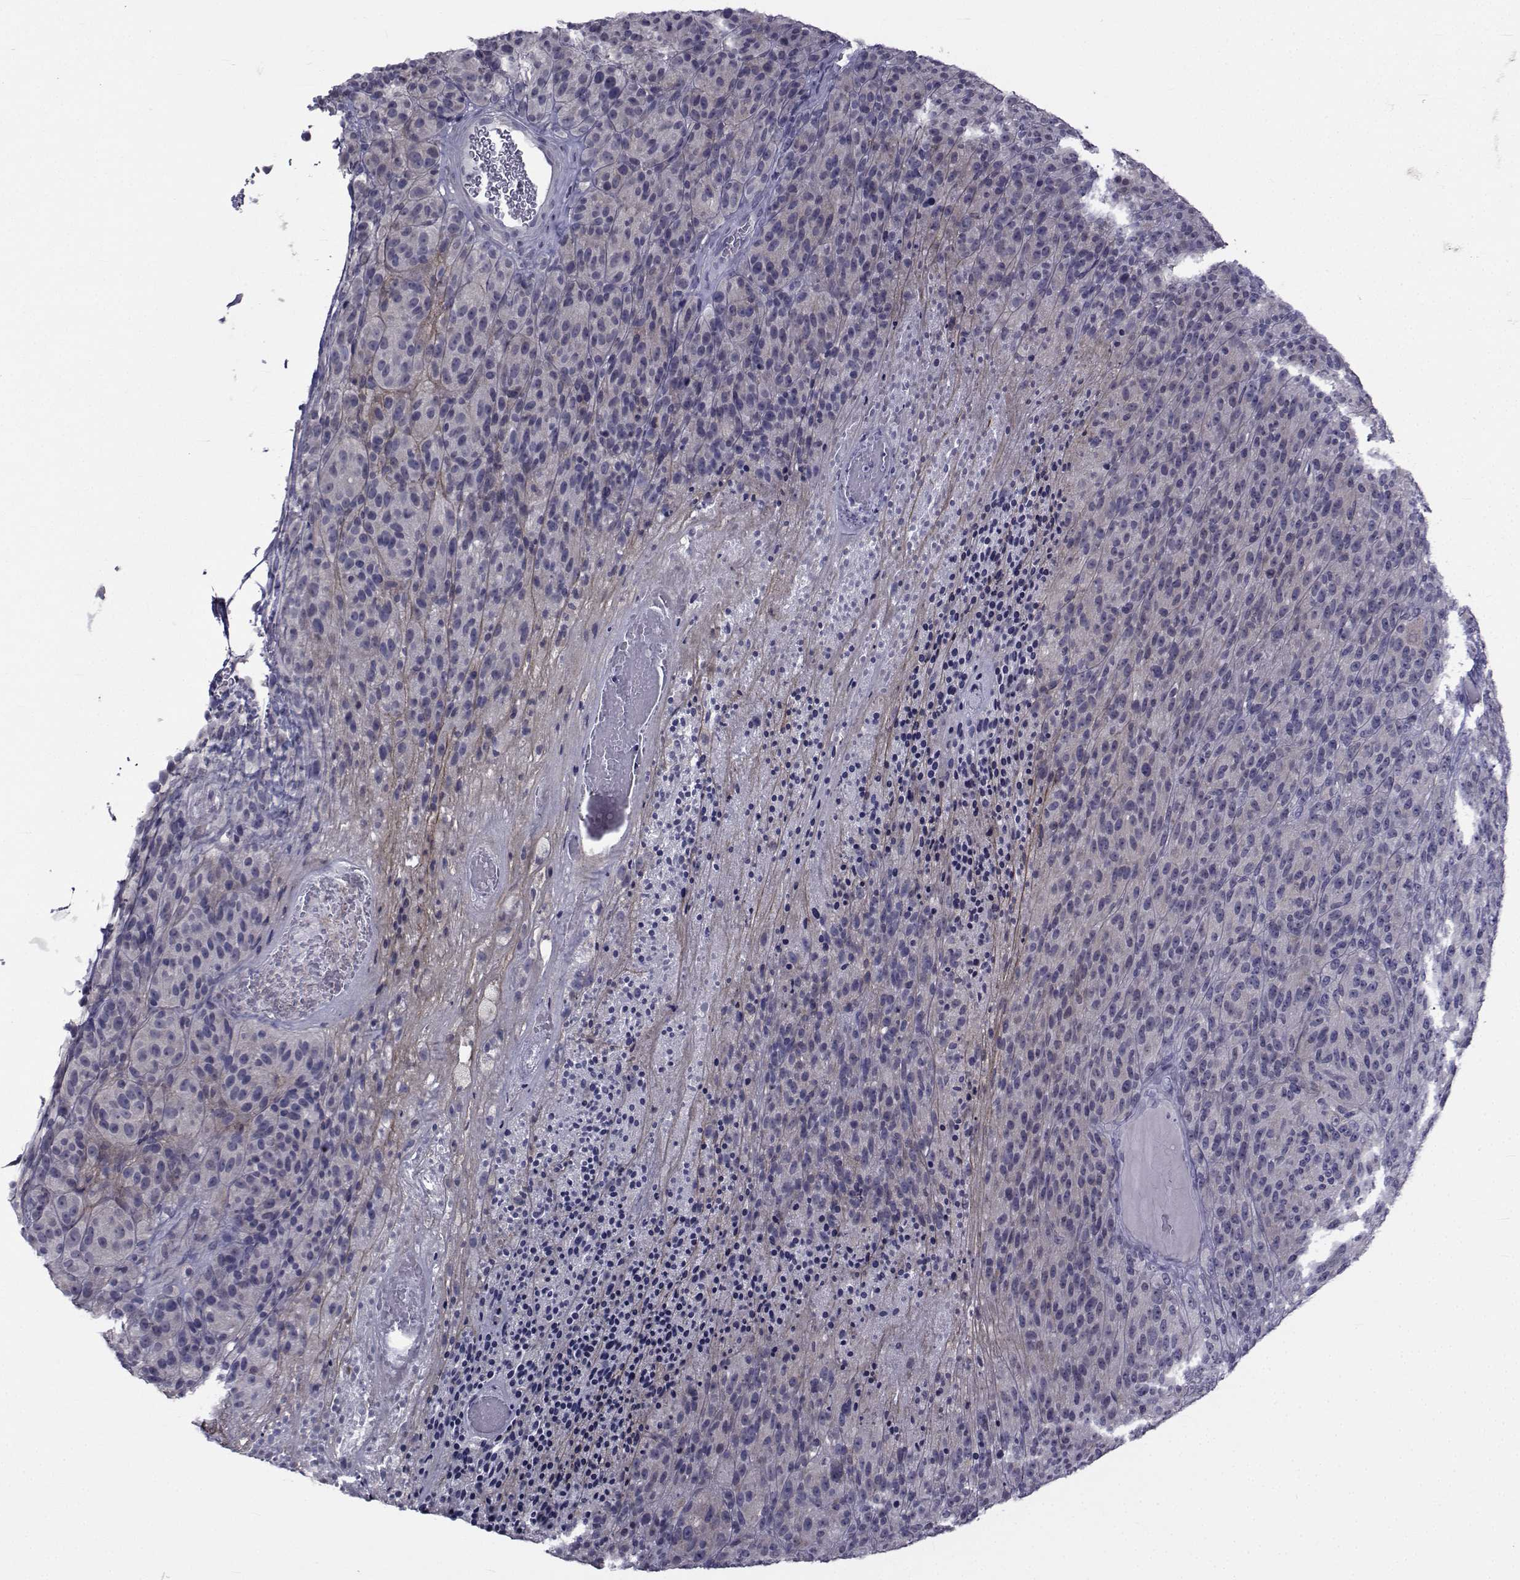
{"staining": {"intensity": "negative", "quantity": "none", "location": "none"}, "tissue": "melanoma", "cell_type": "Tumor cells", "image_type": "cancer", "snomed": [{"axis": "morphology", "description": "Malignant melanoma, Metastatic site"}, {"axis": "topography", "description": "Brain"}], "caption": "Immunohistochemical staining of malignant melanoma (metastatic site) shows no significant positivity in tumor cells.", "gene": "SLC30A10", "patient": {"sex": "female", "age": 56}}